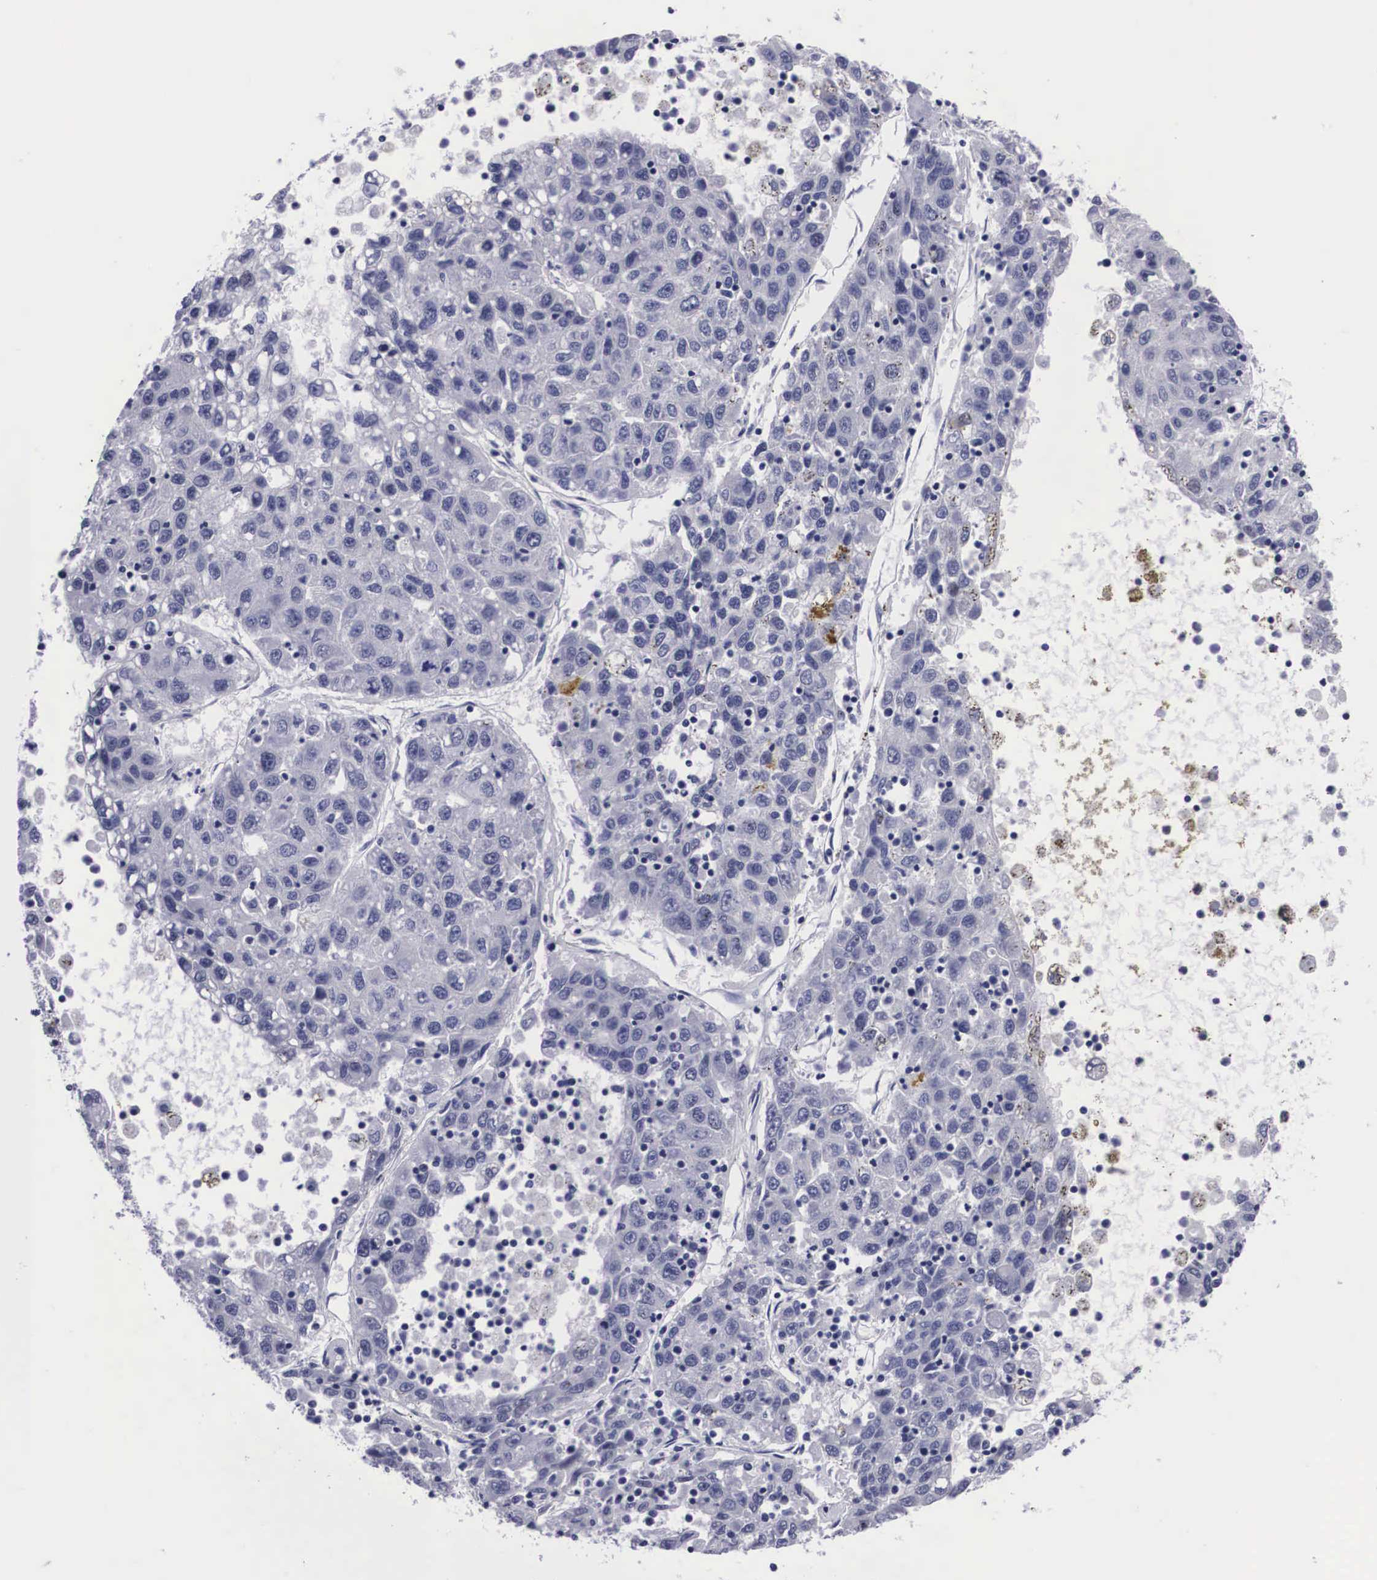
{"staining": {"intensity": "negative", "quantity": "none", "location": "none"}, "tissue": "liver cancer", "cell_type": "Tumor cells", "image_type": "cancer", "snomed": [{"axis": "morphology", "description": "Carcinoma, Hepatocellular, NOS"}, {"axis": "topography", "description": "Liver"}], "caption": "Immunohistochemistry photomicrograph of neoplastic tissue: human liver cancer (hepatocellular carcinoma) stained with DAB shows no significant protein staining in tumor cells.", "gene": "C22orf31", "patient": {"sex": "male", "age": 49}}